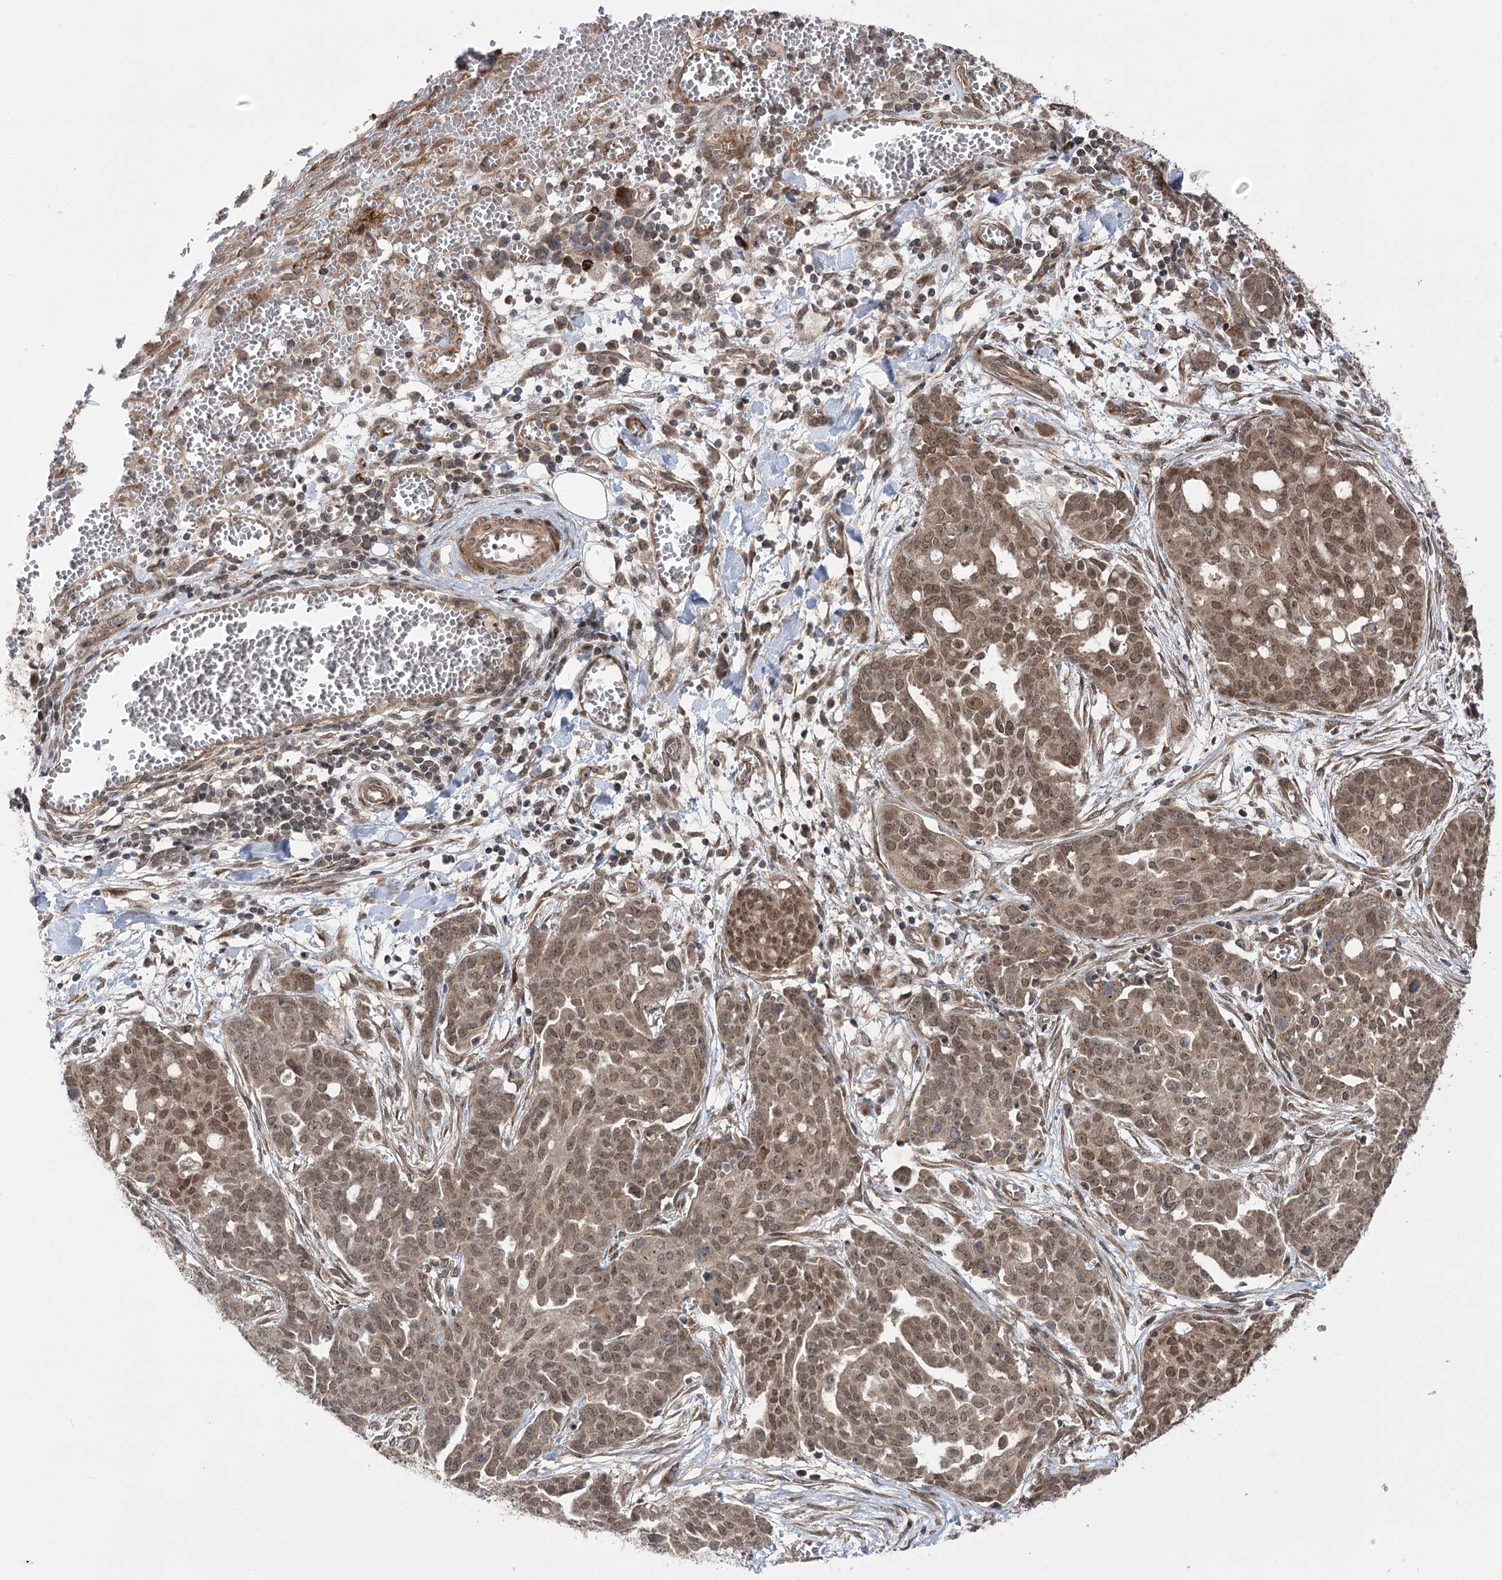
{"staining": {"intensity": "moderate", "quantity": ">75%", "location": "cytoplasmic/membranous,nuclear"}, "tissue": "ovarian cancer", "cell_type": "Tumor cells", "image_type": "cancer", "snomed": [{"axis": "morphology", "description": "Cystadenocarcinoma, serous, NOS"}, {"axis": "topography", "description": "Soft tissue"}, {"axis": "topography", "description": "Ovary"}], "caption": "This image shows immunohistochemistry staining of ovarian cancer (serous cystadenocarcinoma), with medium moderate cytoplasmic/membranous and nuclear staining in approximately >75% of tumor cells.", "gene": "TENM2", "patient": {"sex": "female", "age": 57}}